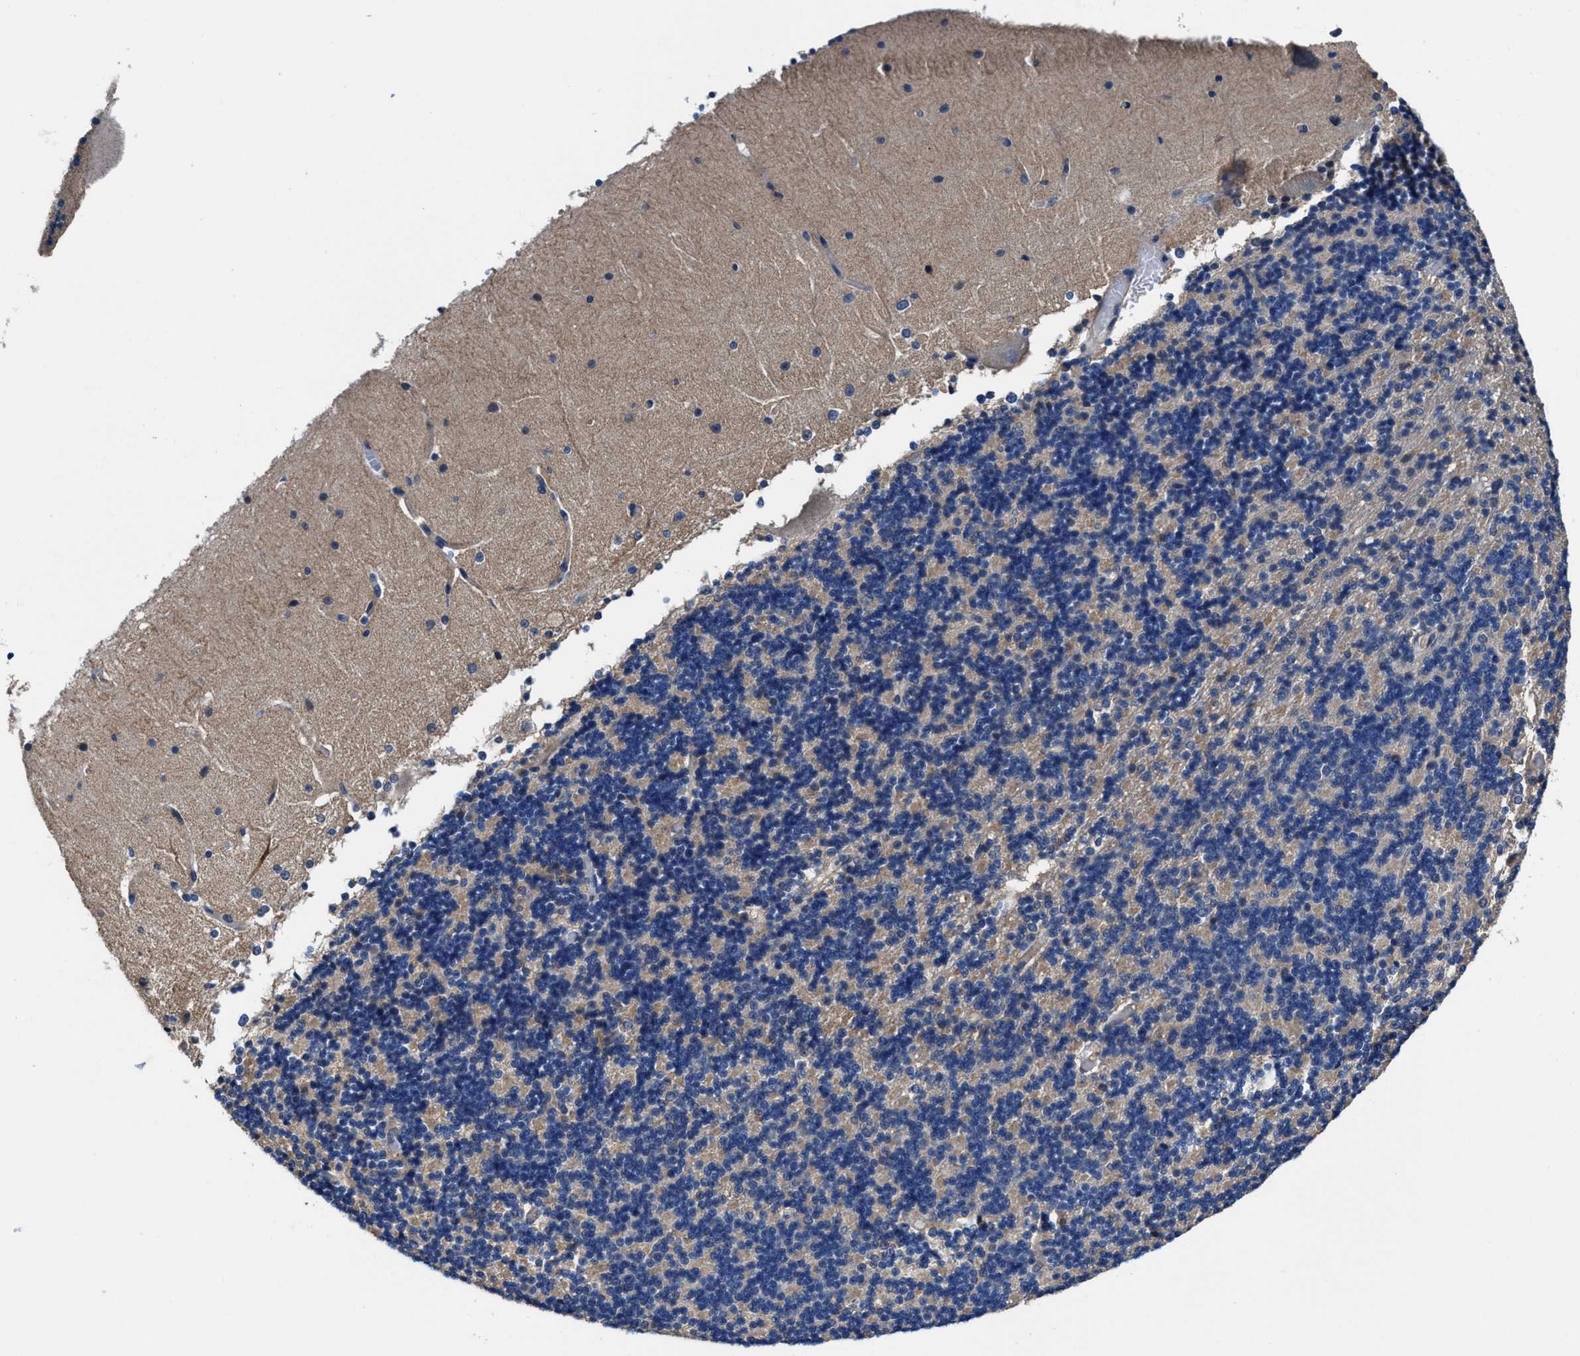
{"staining": {"intensity": "weak", "quantity": "<25%", "location": "cytoplasmic/membranous"}, "tissue": "cerebellum", "cell_type": "Cells in granular layer", "image_type": "normal", "snomed": [{"axis": "morphology", "description": "Normal tissue, NOS"}, {"axis": "topography", "description": "Cerebellum"}], "caption": "A high-resolution histopathology image shows immunohistochemistry staining of normal cerebellum, which displays no significant expression in cells in granular layer.", "gene": "IDNK", "patient": {"sex": "female", "age": 19}}